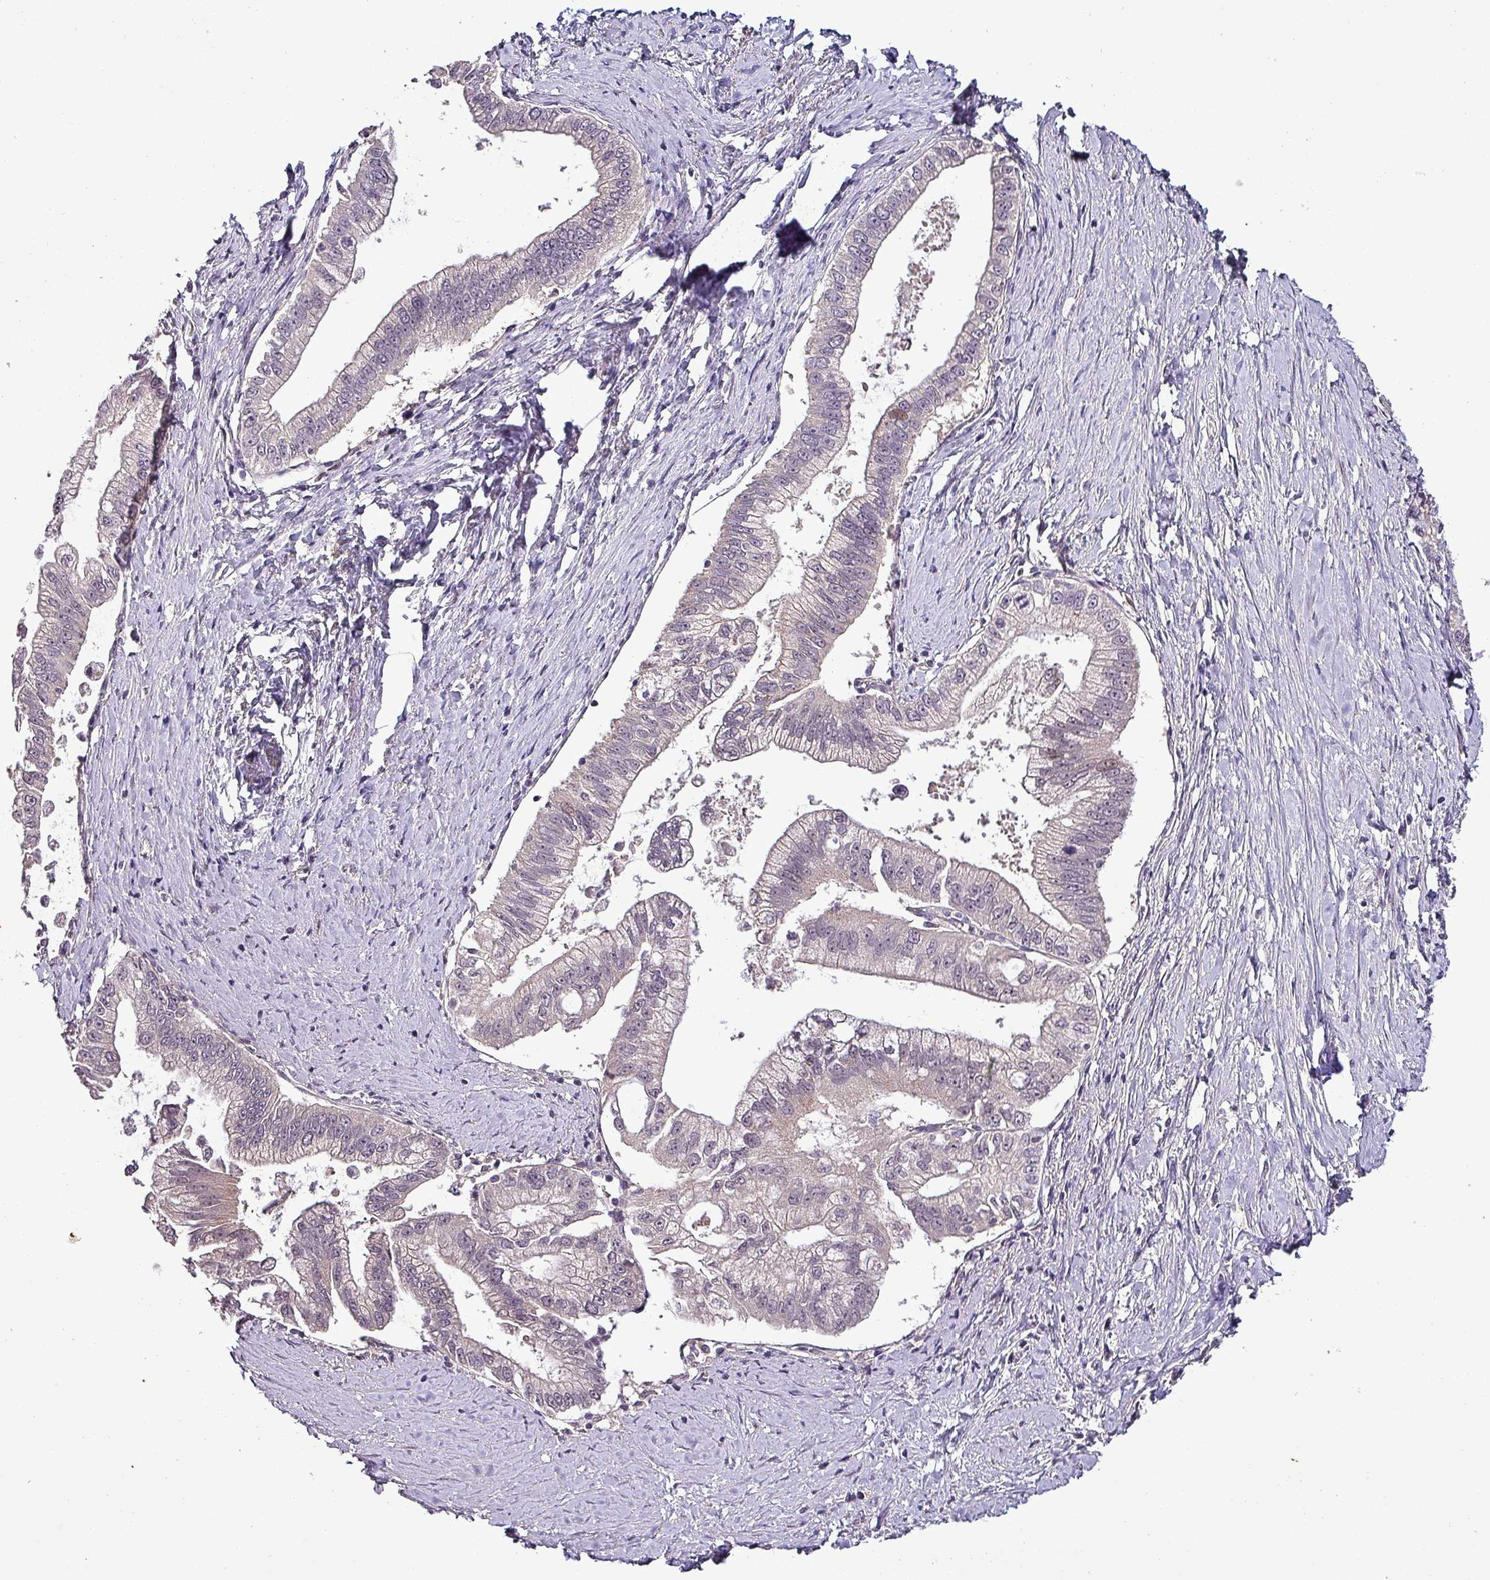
{"staining": {"intensity": "negative", "quantity": "none", "location": "none"}, "tissue": "pancreatic cancer", "cell_type": "Tumor cells", "image_type": "cancer", "snomed": [{"axis": "morphology", "description": "Adenocarcinoma, NOS"}, {"axis": "topography", "description": "Pancreas"}], "caption": "Immunohistochemistry of human pancreatic cancer (adenocarcinoma) shows no staining in tumor cells.", "gene": "GRAPL", "patient": {"sex": "male", "age": 70}}